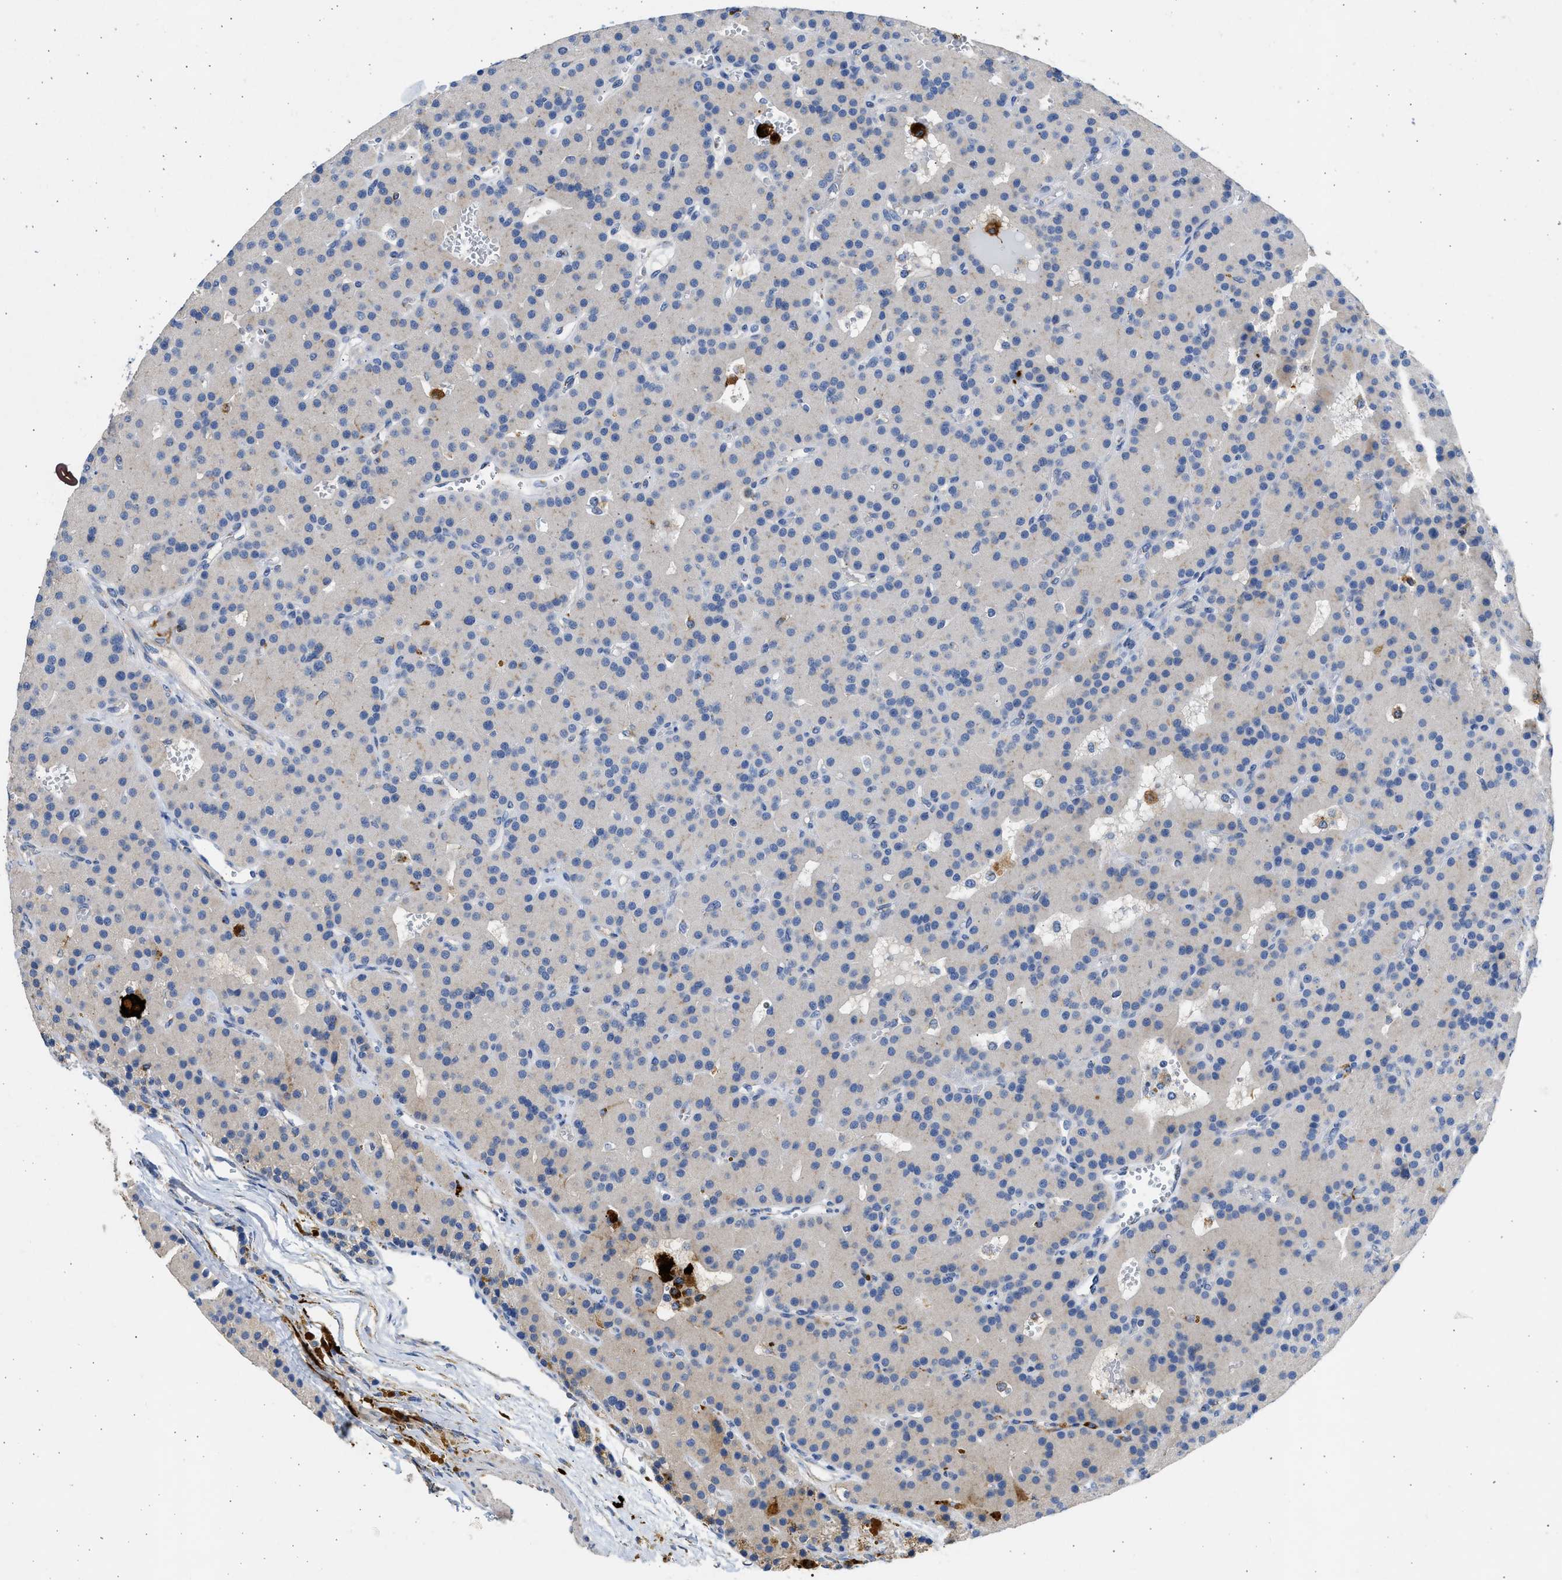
{"staining": {"intensity": "negative", "quantity": "none", "location": "none"}, "tissue": "parathyroid gland", "cell_type": "Glandular cells", "image_type": "normal", "snomed": [{"axis": "morphology", "description": "Normal tissue, NOS"}, {"axis": "morphology", "description": "Adenoma, NOS"}, {"axis": "topography", "description": "Parathyroid gland"}], "caption": "An IHC photomicrograph of benign parathyroid gland is shown. There is no staining in glandular cells of parathyroid gland.", "gene": "IPO8", "patient": {"sex": "male", "age": 75}}